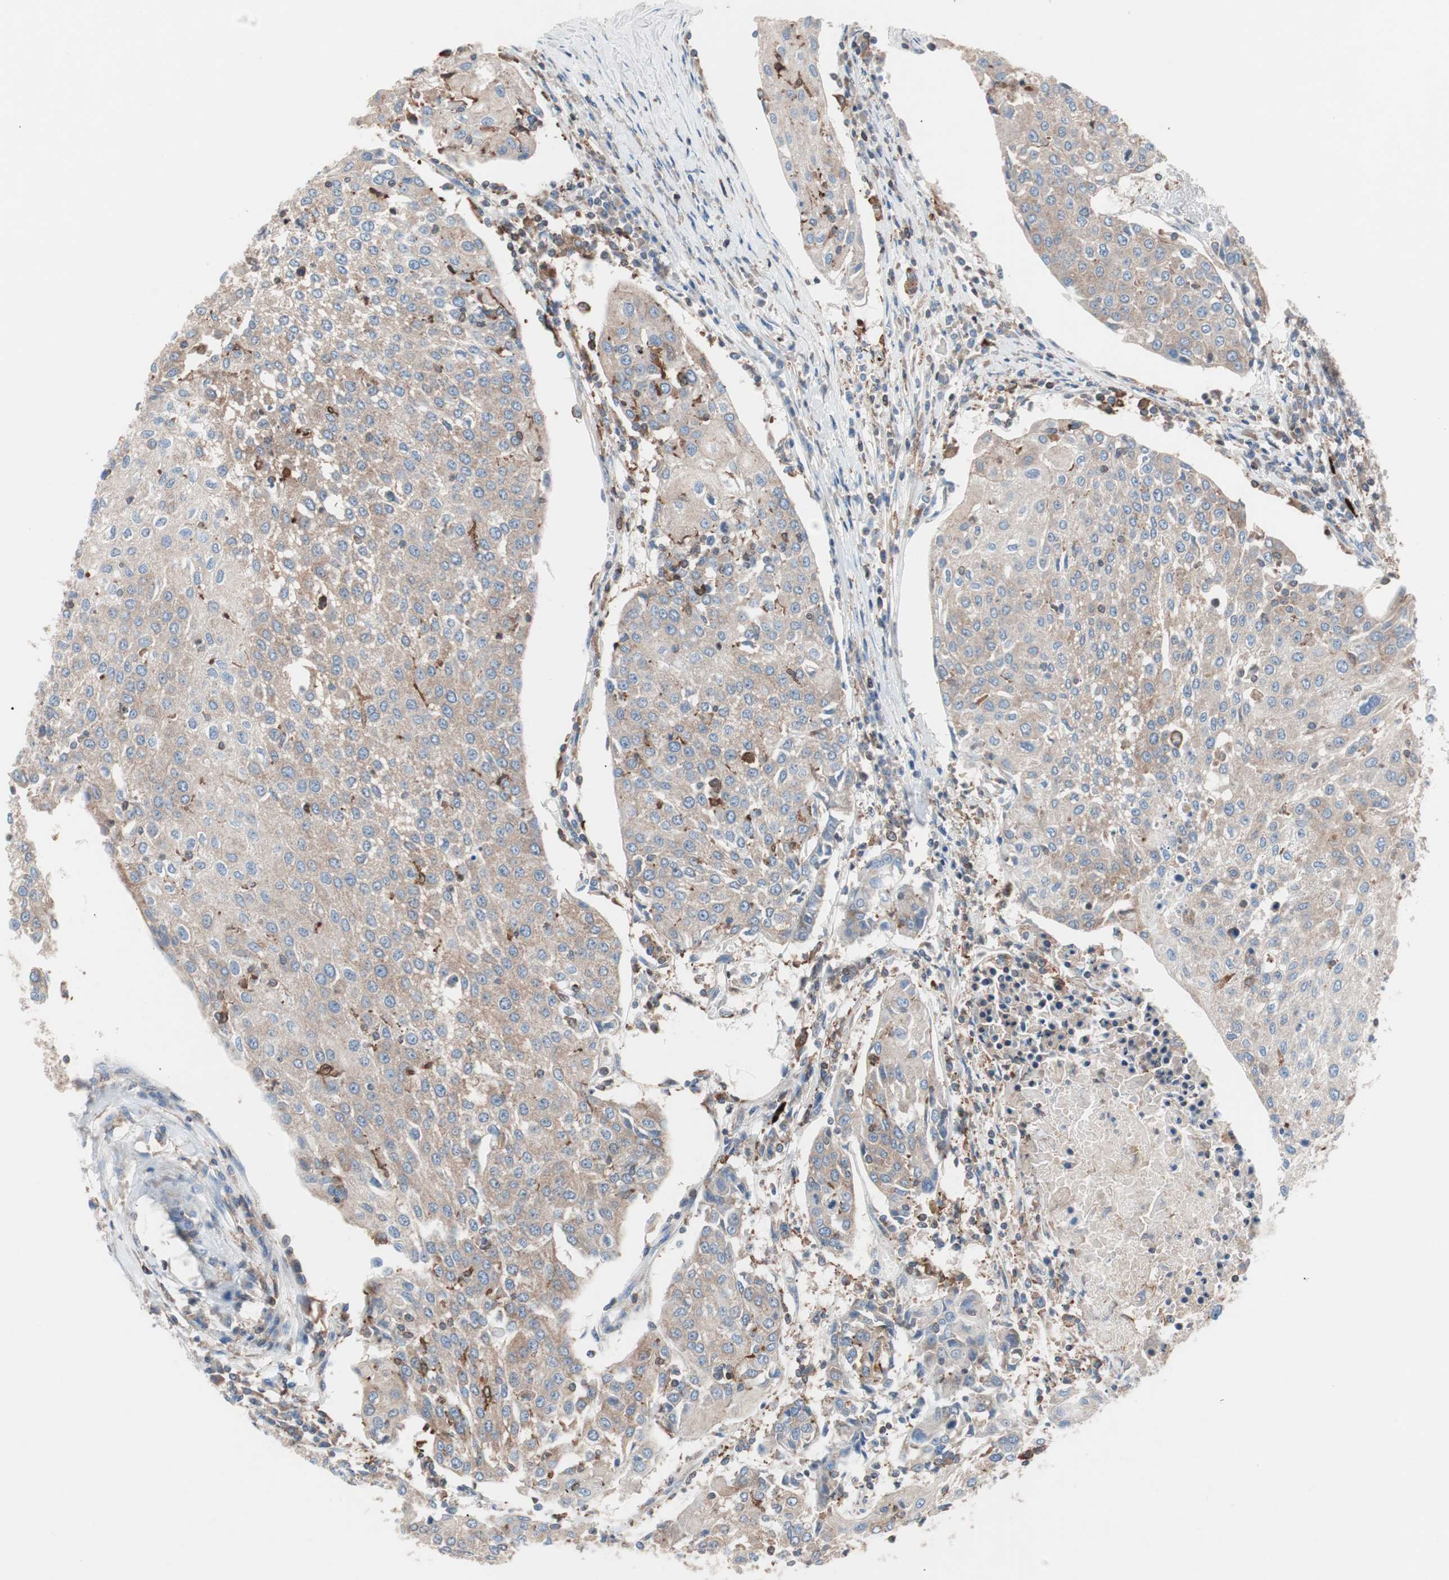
{"staining": {"intensity": "moderate", "quantity": ">75%", "location": "cytoplasmic/membranous"}, "tissue": "urothelial cancer", "cell_type": "Tumor cells", "image_type": "cancer", "snomed": [{"axis": "morphology", "description": "Urothelial carcinoma, High grade"}, {"axis": "topography", "description": "Urinary bladder"}], "caption": "This is an image of immunohistochemistry (IHC) staining of urothelial cancer, which shows moderate expression in the cytoplasmic/membranous of tumor cells.", "gene": "PIK3R1", "patient": {"sex": "female", "age": 85}}